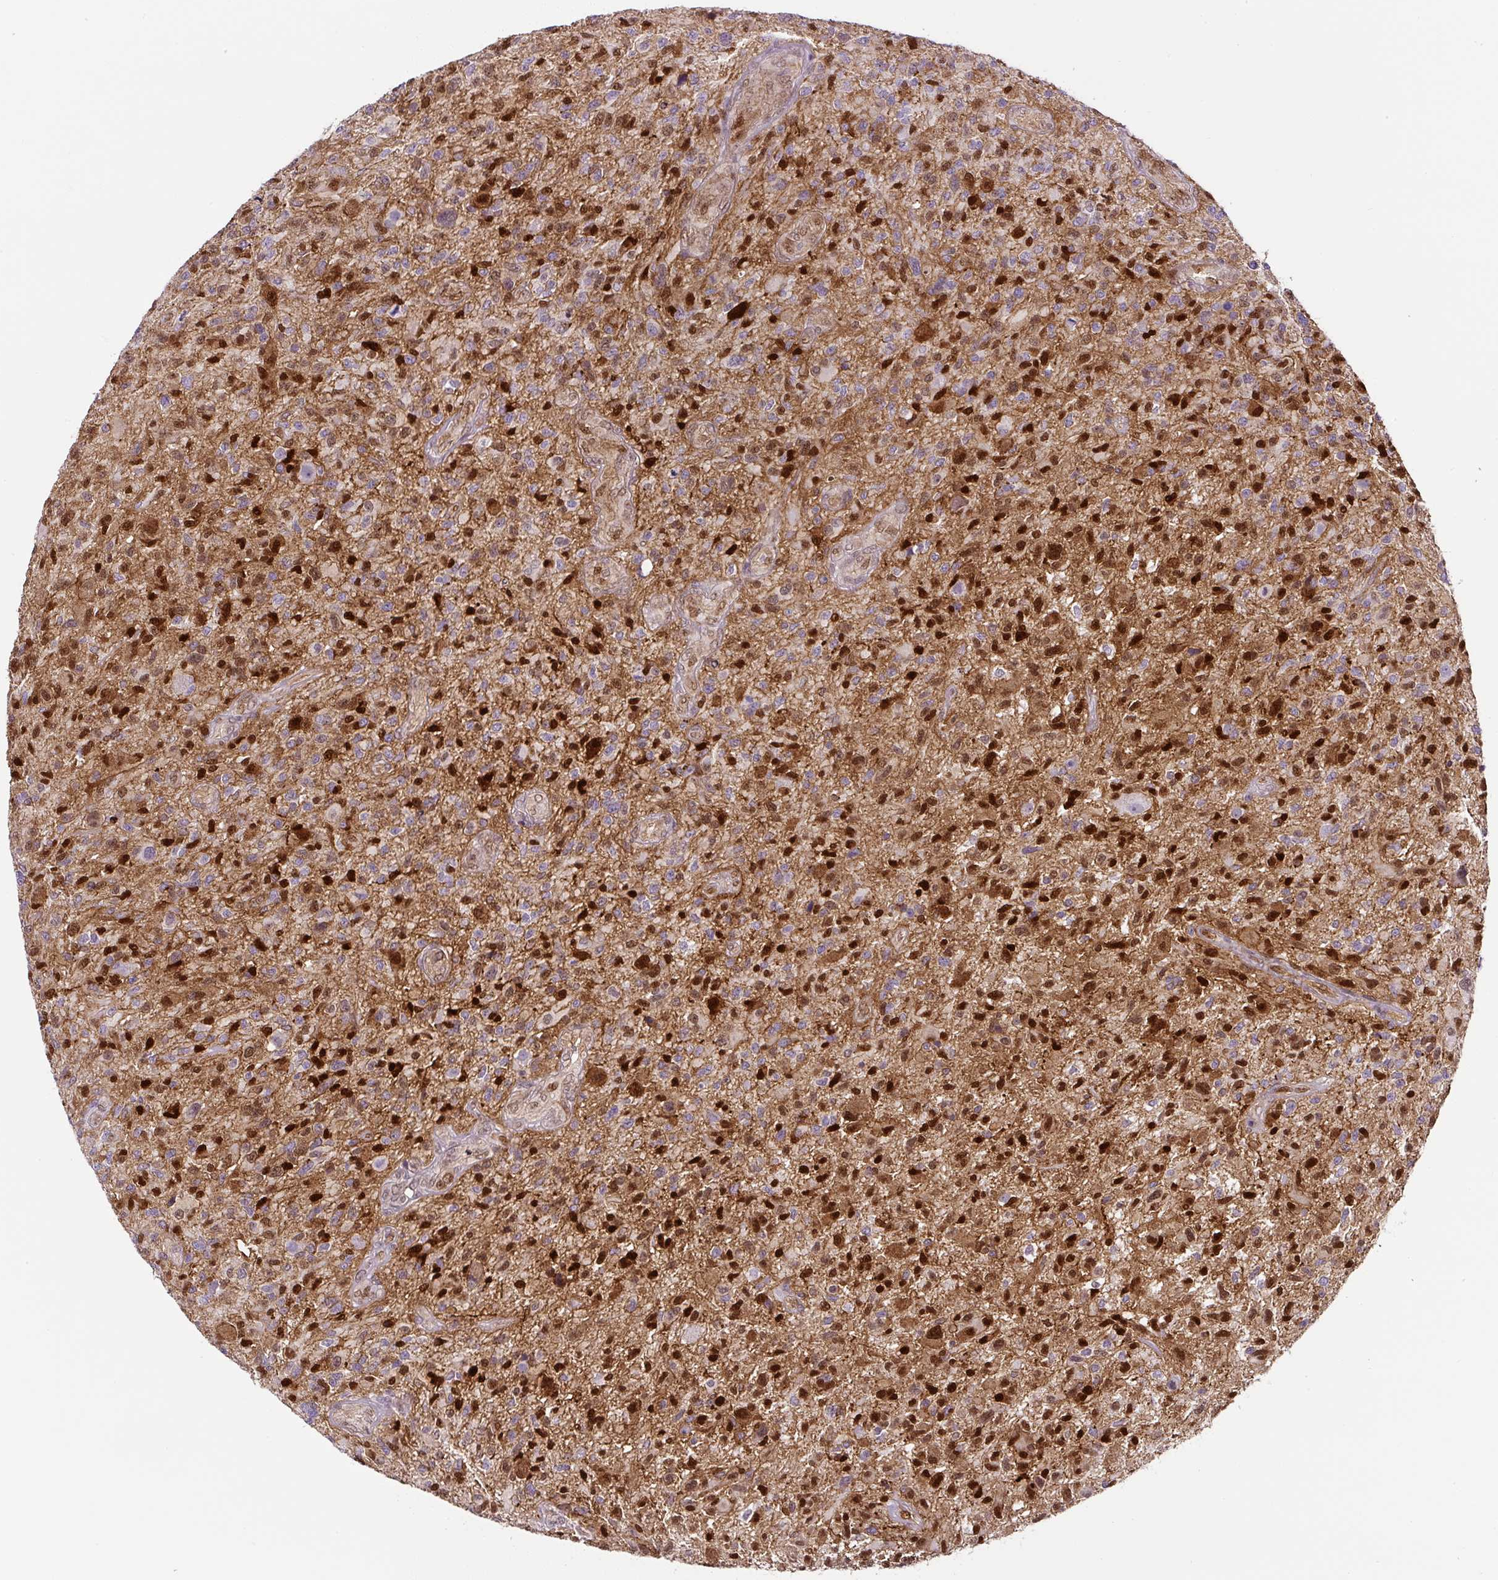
{"staining": {"intensity": "strong", "quantity": "25%-75%", "location": "cytoplasmic/membranous,nuclear"}, "tissue": "glioma", "cell_type": "Tumor cells", "image_type": "cancer", "snomed": [{"axis": "morphology", "description": "Glioma, malignant, High grade"}, {"axis": "topography", "description": "Brain"}], "caption": "This is an image of IHC staining of glioma, which shows strong expression in the cytoplasmic/membranous and nuclear of tumor cells.", "gene": "ANXA1", "patient": {"sex": "male", "age": 47}}